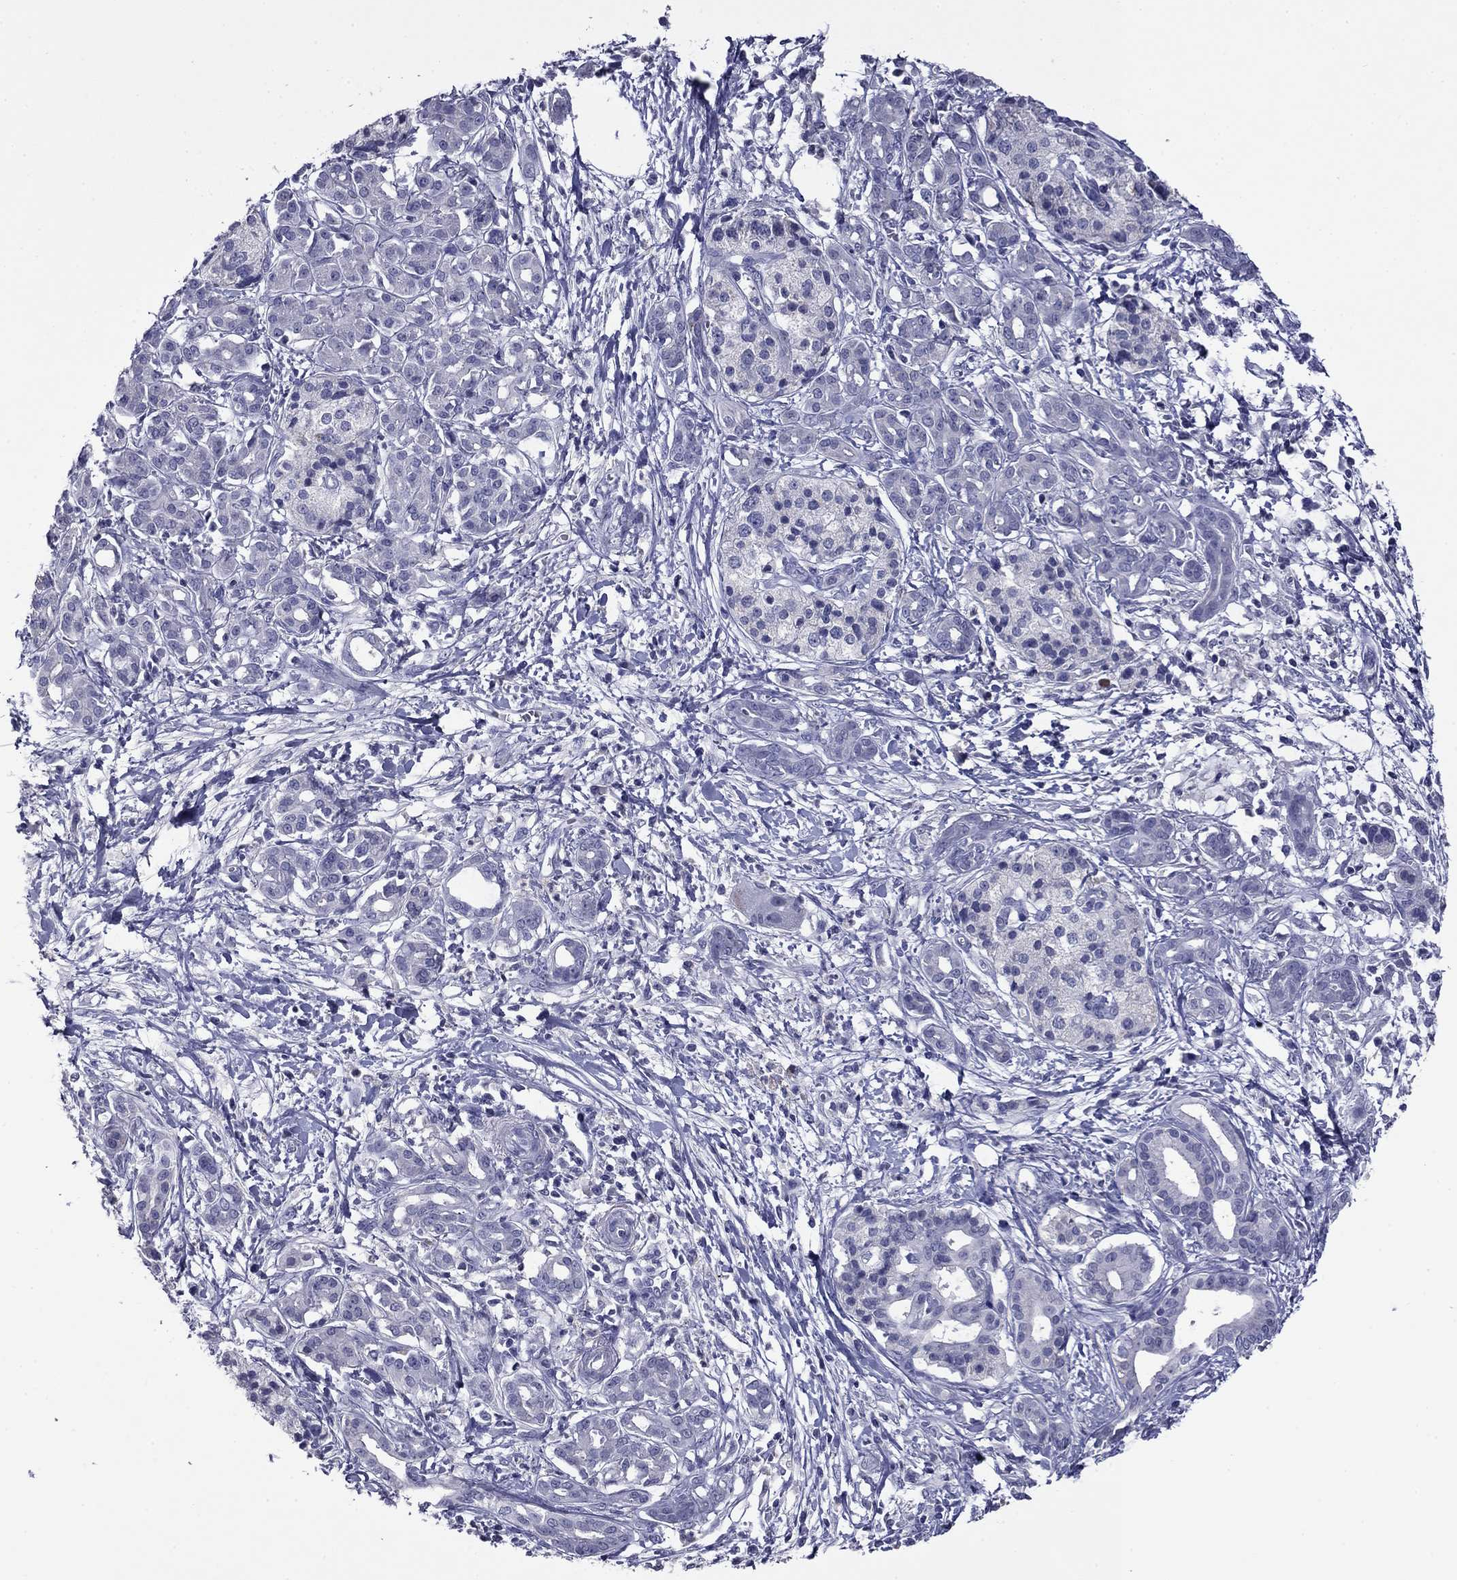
{"staining": {"intensity": "negative", "quantity": "none", "location": "none"}, "tissue": "pancreatic cancer", "cell_type": "Tumor cells", "image_type": "cancer", "snomed": [{"axis": "morphology", "description": "Adenocarcinoma, NOS"}, {"axis": "topography", "description": "Pancreas"}], "caption": "Pancreatic cancer was stained to show a protein in brown. There is no significant staining in tumor cells.", "gene": "CFAP119", "patient": {"sex": "male", "age": 72}}